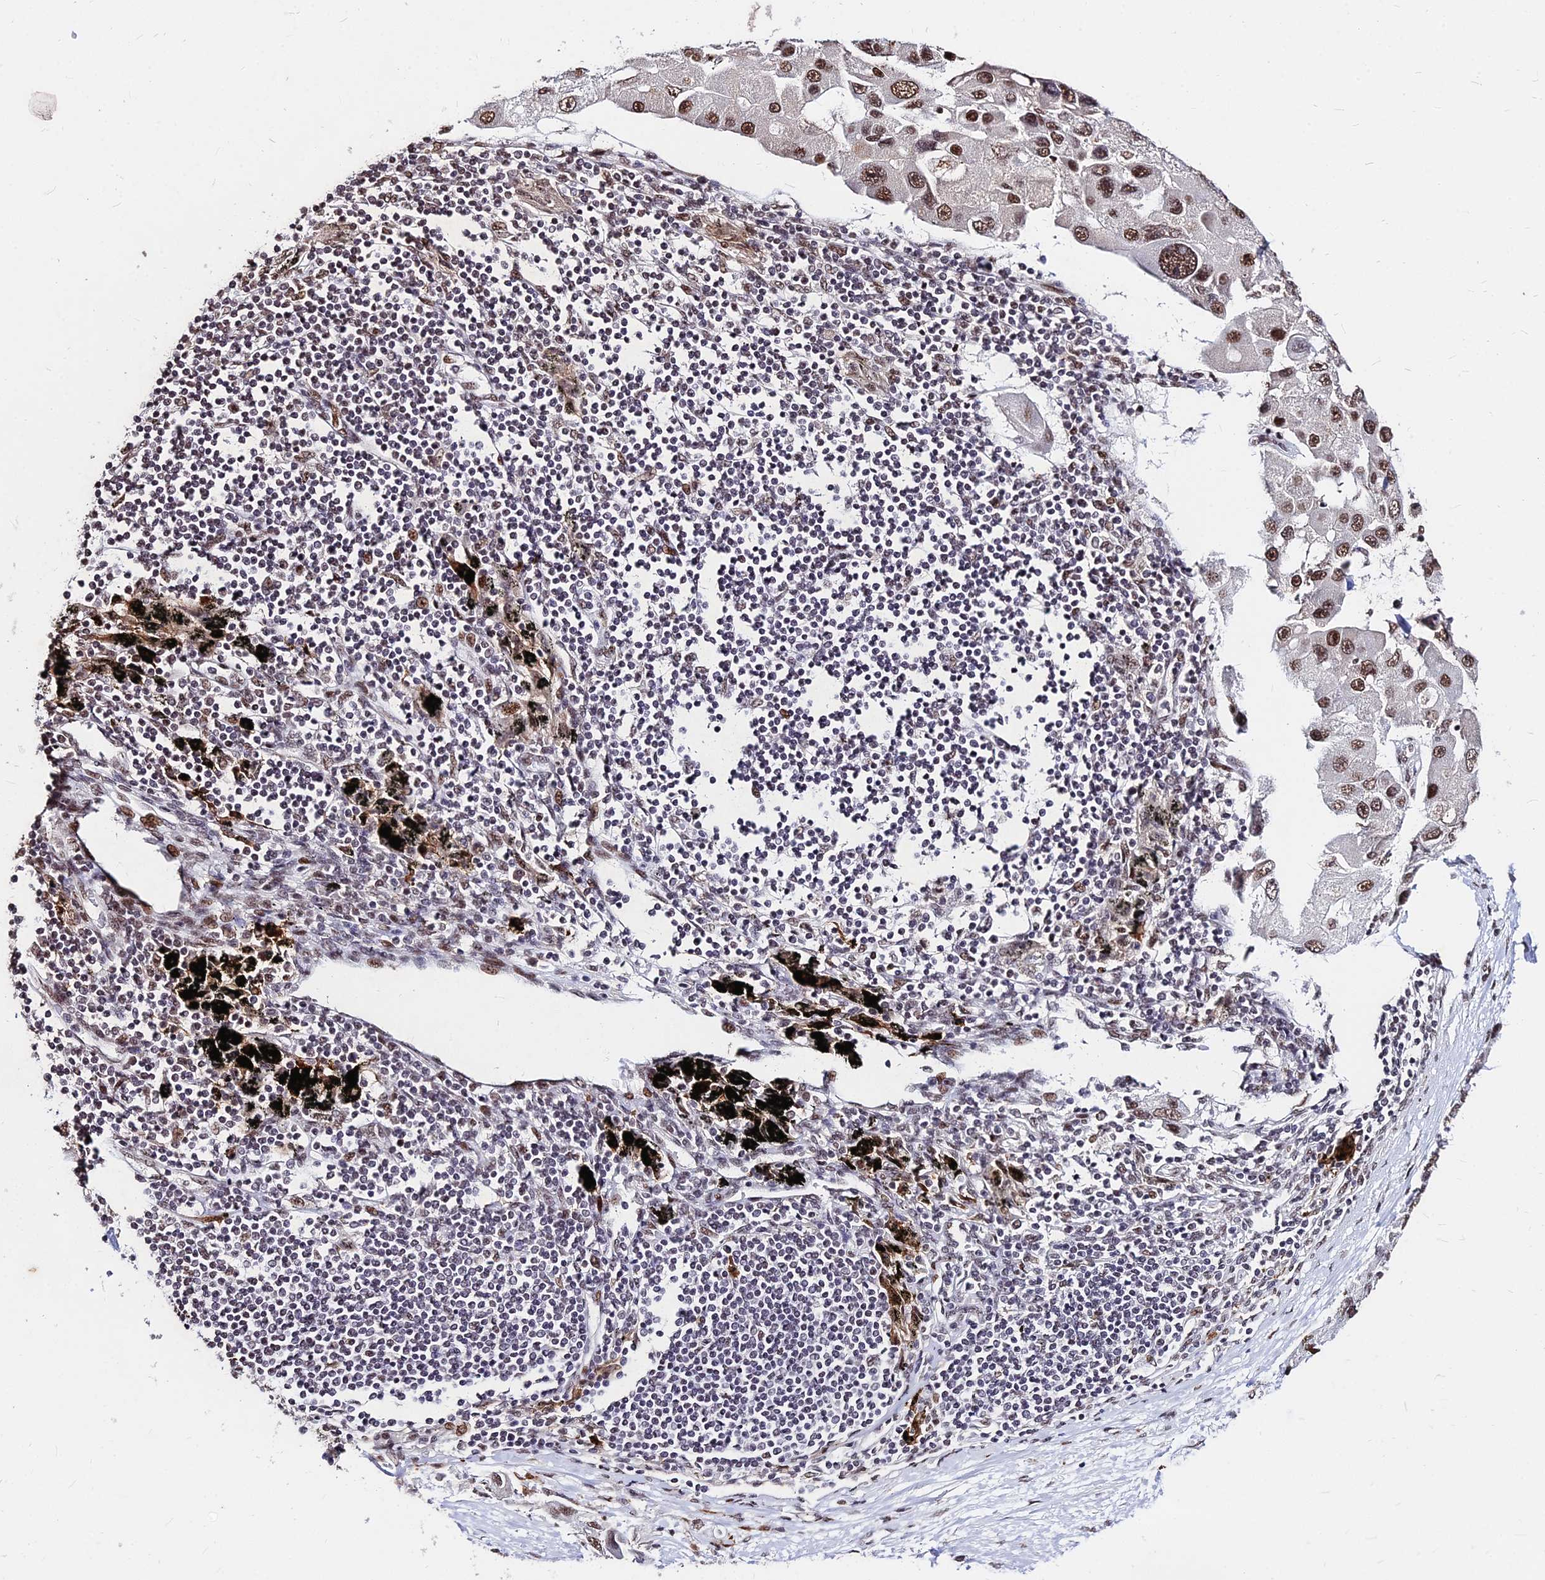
{"staining": {"intensity": "moderate", "quantity": ">75%", "location": "nuclear"}, "tissue": "lung cancer", "cell_type": "Tumor cells", "image_type": "cancer", "snomed": [{"axis": "morphology", "description": "Adenocarcinoma, NOS"}, {"axis": "topography", "description": "Lung"}], "caption": "Protein expression by IHC shows moderate nuclear expression in approximately >75% of tumor cells in lung adenocarcinoma.", "gene": "ZBED4", "patient": {"sex": "female", "age": 54}}